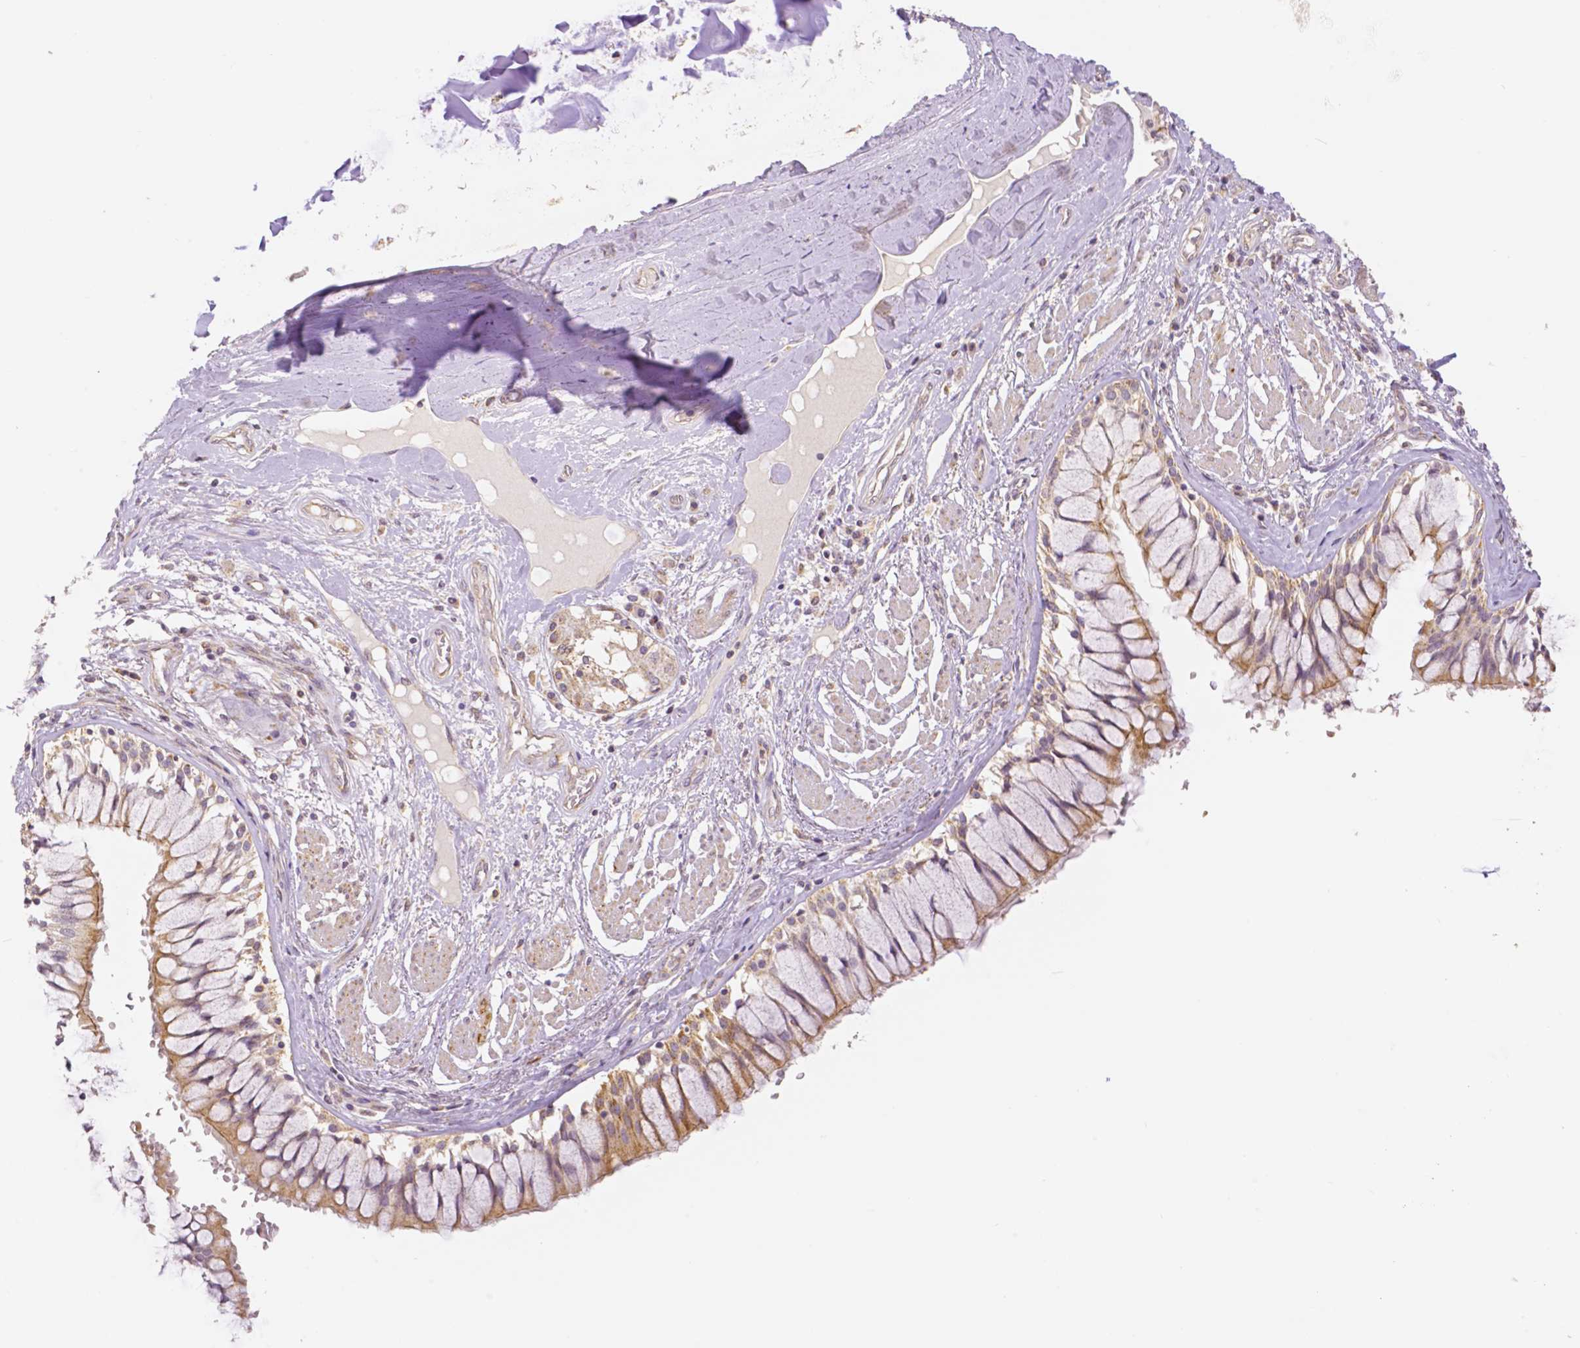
{"staining": {"intensity": "weak", "quantity": "<25%", "location": "cytoplasmic/membranous"}, "tissue": "adipose tissue", "cell_type": "Adipocytes", "image_type": "normal", "snomed": [{"axis": "morphology", "description": "Normal tissue, NOS"}, {"axis": "topography", "description": "Cartilage tissue"}, {"axis": "topography", "description": "Bronchus"}], "caption": "Adipose tissue stained for a protein using immunohistochemistry demonstrates no expression adipocytes.", "gene": "RHOT1", "patient": {"sex": "male", "age": 64}}